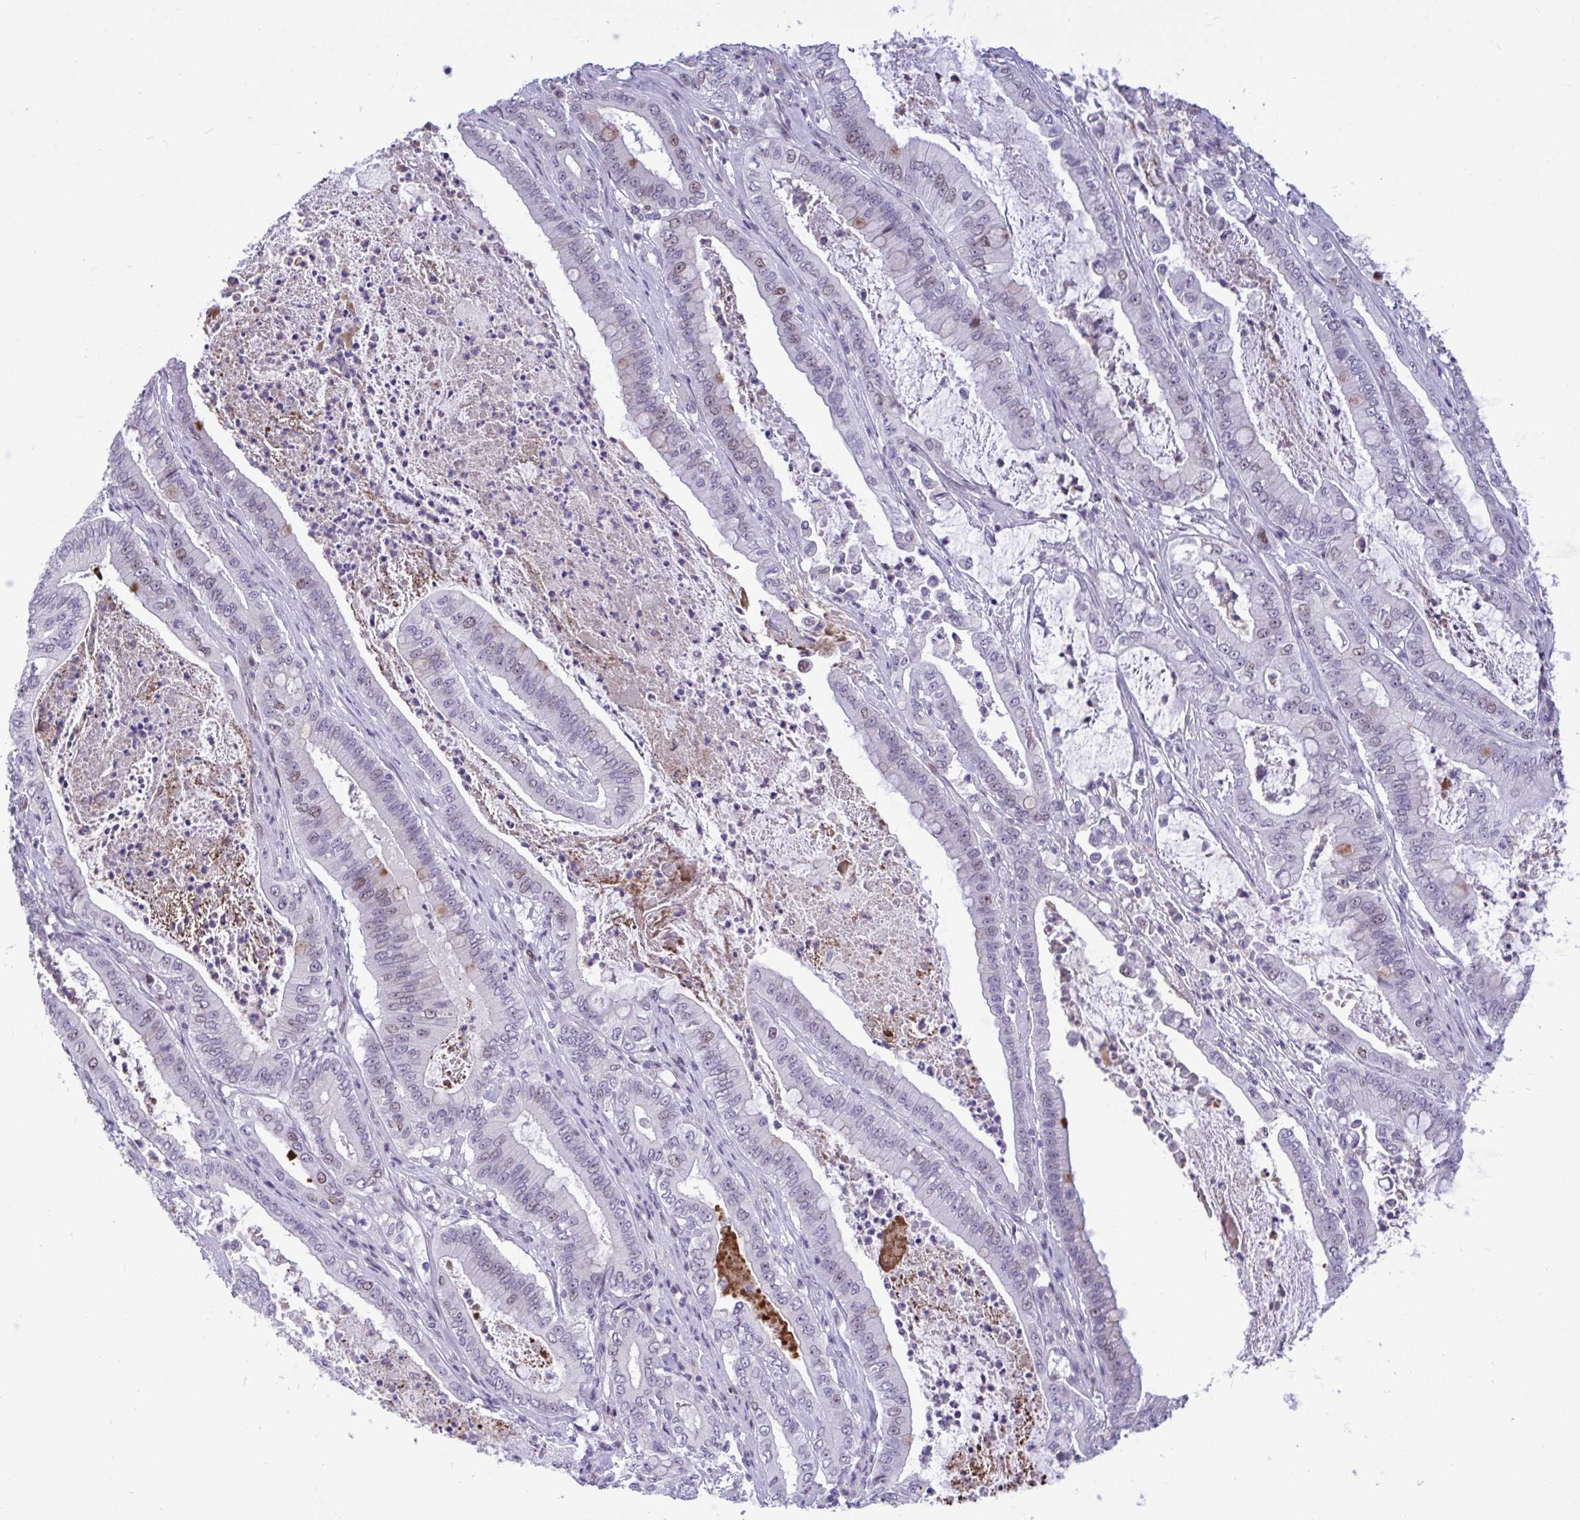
{"staining": {"intensity": "moderate", "quantity": "<25%", "location": "nuclear"}, "tissue": "pancreatic cancer", "cell_type": "Tumor cells", "image_type": "cancer", "snomed": [{"axis": "morphology", "description": "Adenocarcinoma, NOS"}, {"axis": "topography", "description": "Pancreas"}], "caption": "Immunohistochemical staining of human pancreatic adenocarcinoma reveals low levels of moderate nuclear protein expression in about <25% of tumor cells. (DAB IHC, brown staining for protein, blue staining for nuclei).", "gene": "C1QL2", "patient": {"sex": "male", "age": 71}}